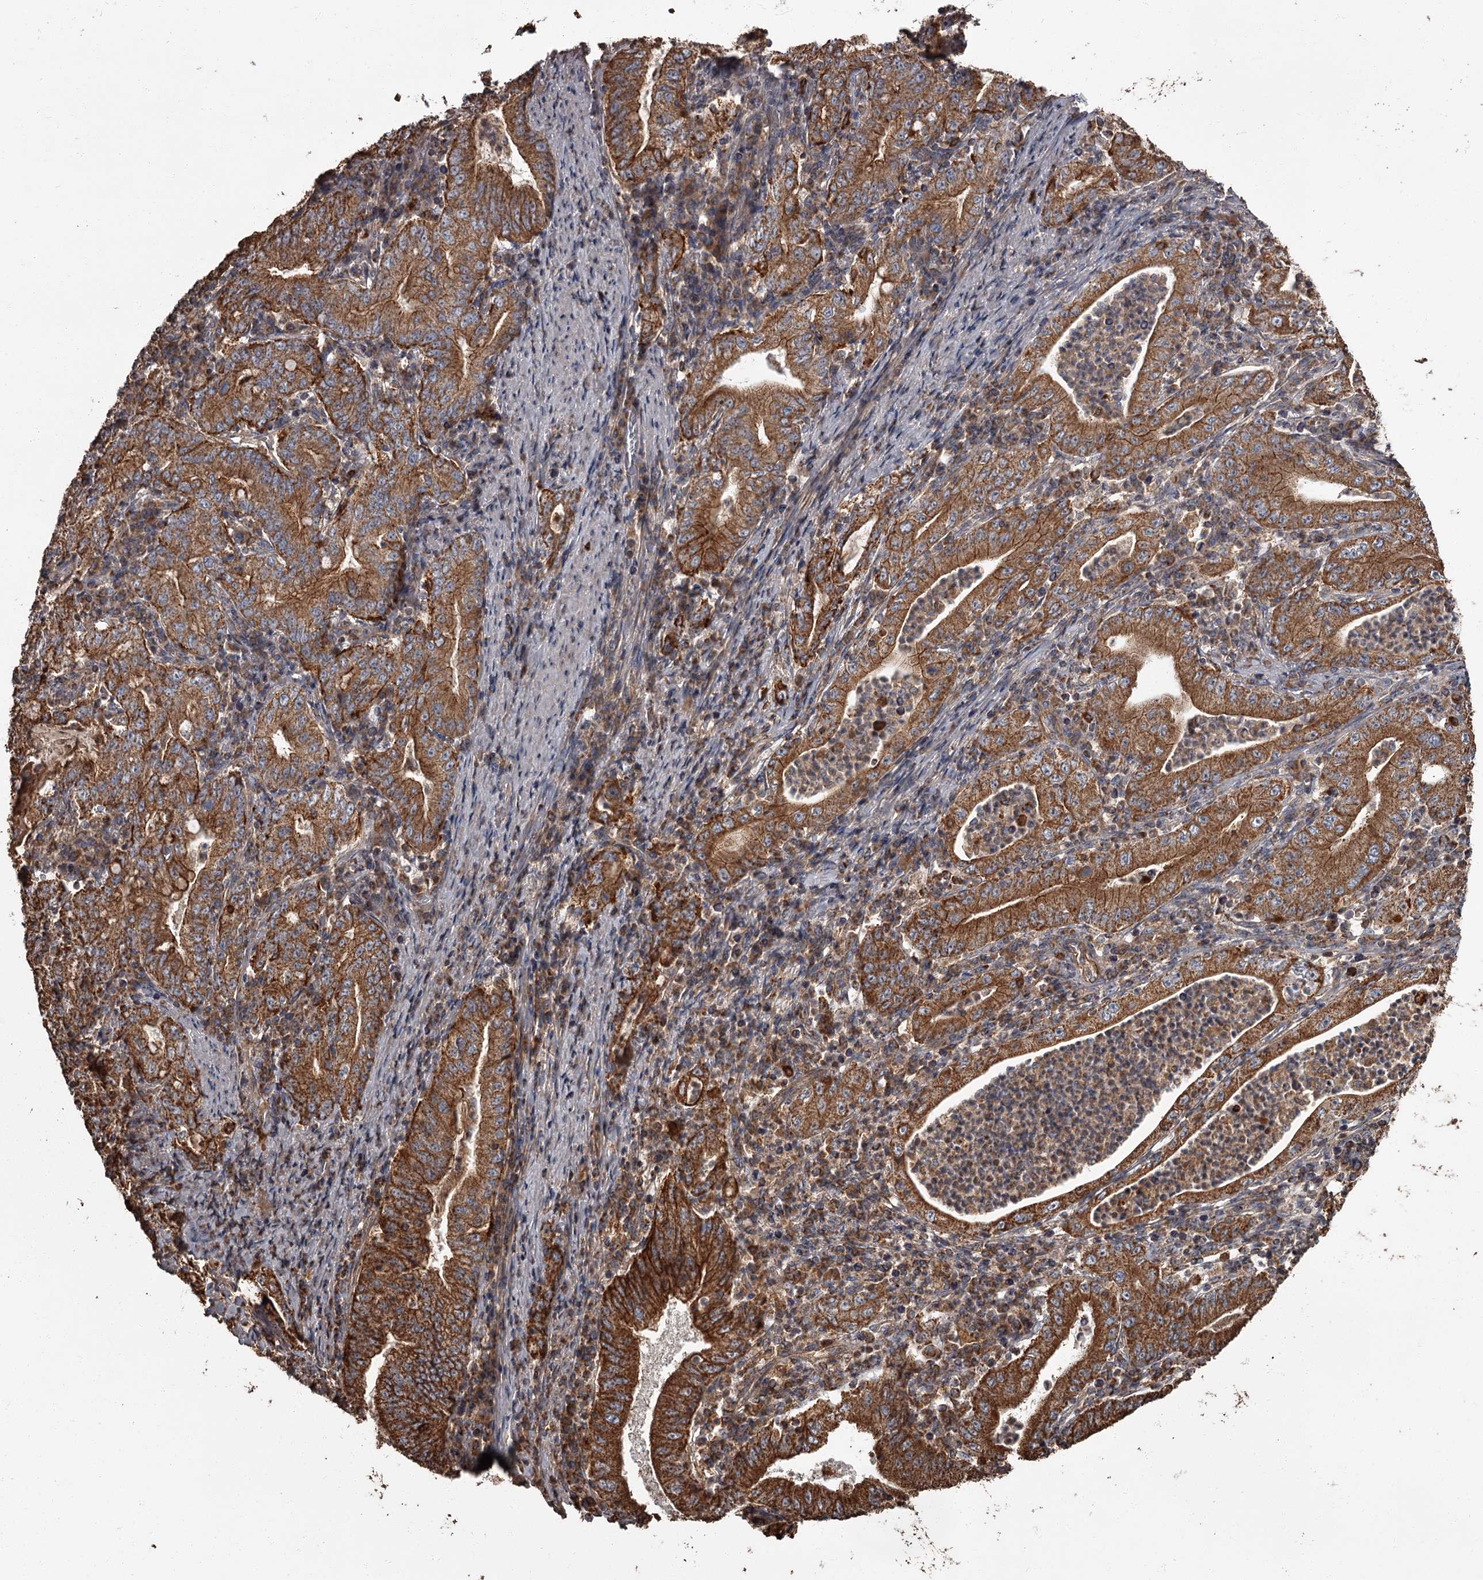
{"staining": {"intensity": "strong", "quantity": ">75%", "location": "cytoplasmic/membranous"}, "tissue": "stomach cancer", "cell_type": "Tumor cells", "image_type": "cancer", "snomed": [{"axis": "morphology", "description": "Normal tissue, NOS"}, {"axis": "morphology", "description": "Adenocarcinoma, NOS"}, {"axis": "topography", "description": "Esophagus"}, {"axis": "topography", "description": "Stomach, upper"}, {"axis": "topography", "description": "Peripheral nerve tissue"}], "caption": "Immunohistochemistry (IHC) of stomach cancer shows high levels of strong cytoplasmic/membranous staining in approximately >75% of tumor cells.", "gene": "THAP9", "patient": {"sex": "male", "age": 62}}